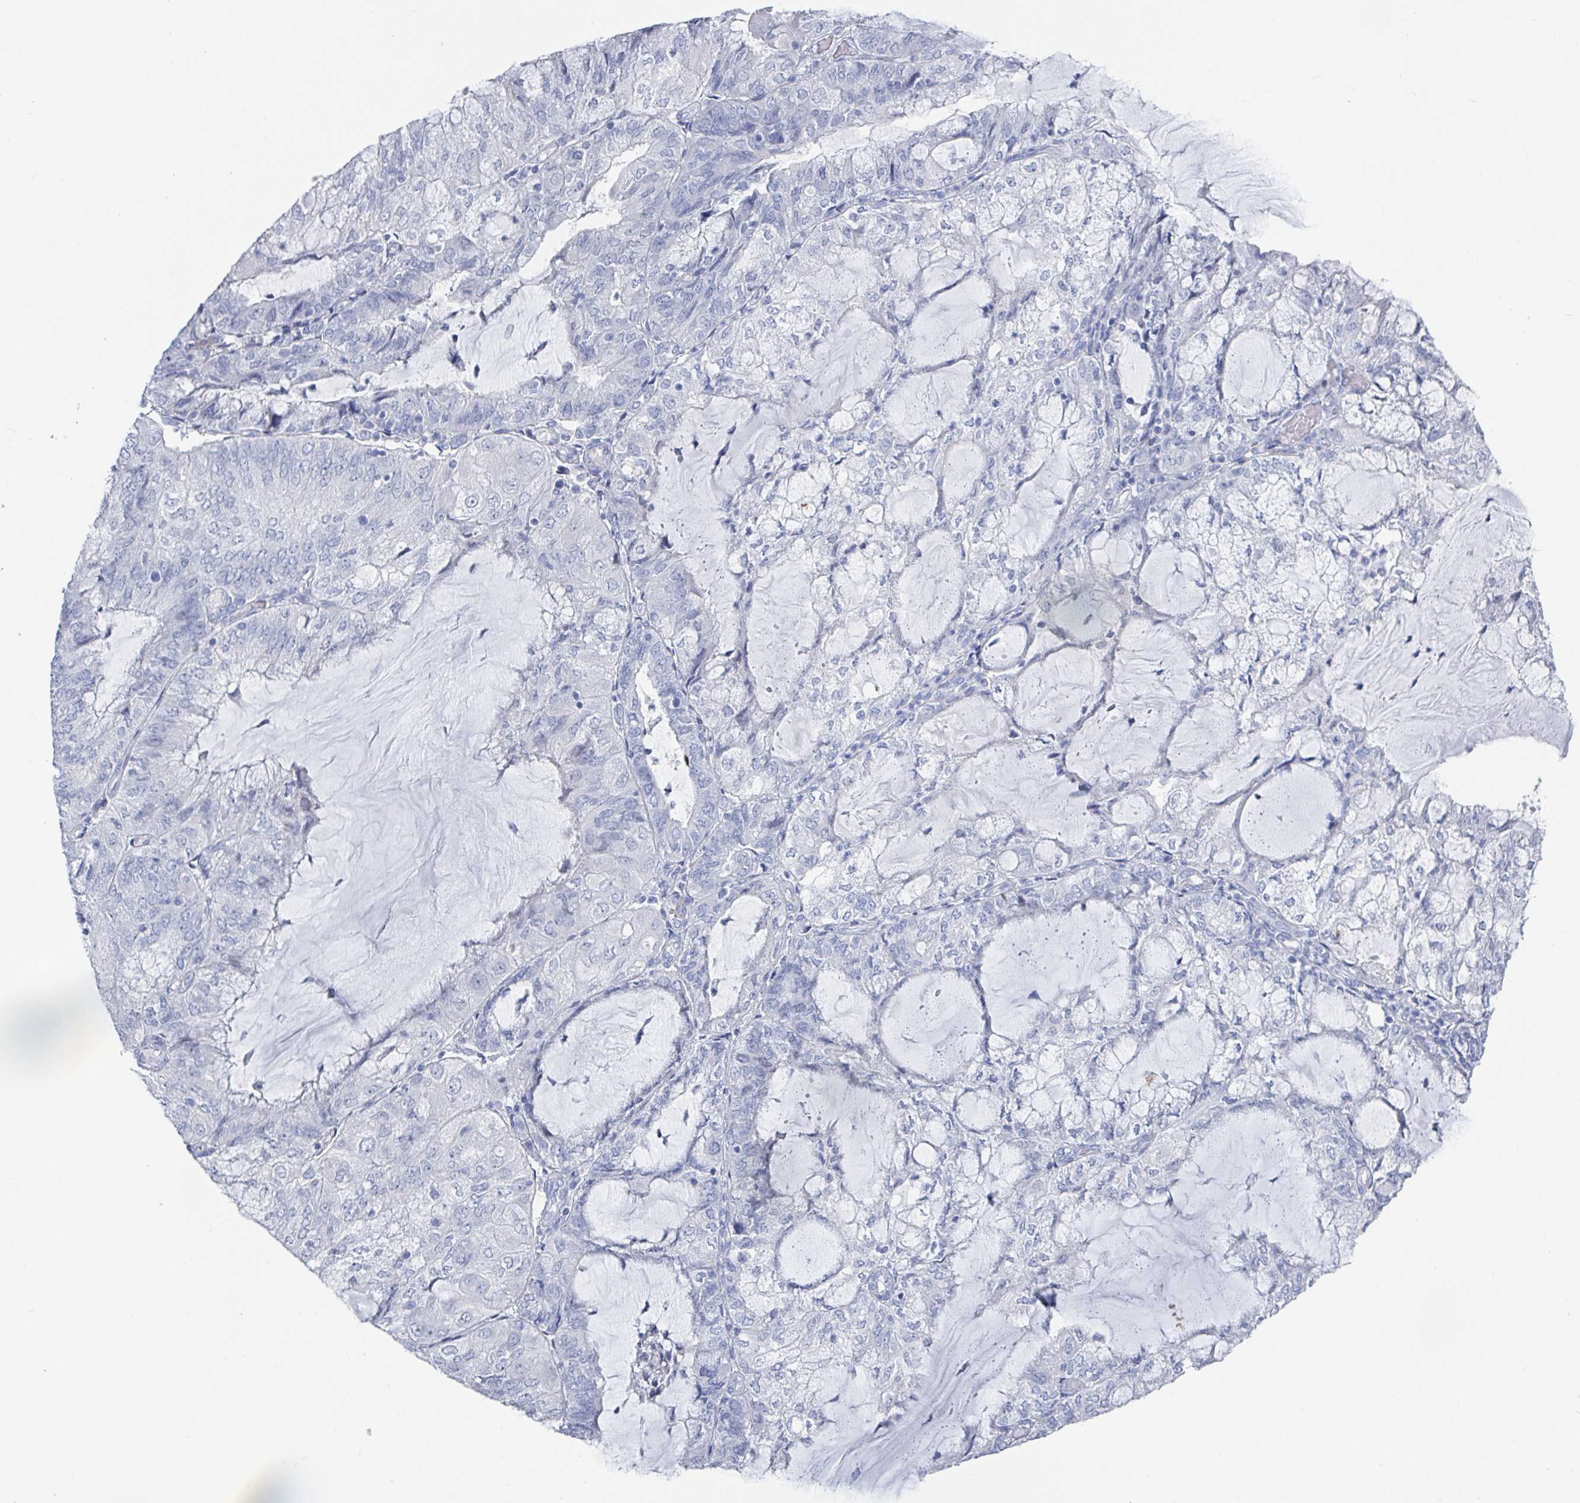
{"staining": {"intensity": "negative", "quantity": "none", "location": "none"}, "tissue": "endometrial cancer", "cell_type": "Tumor cells", "image_type": "cancer", "snomed": [{"axis": "morphology", "description": "Adenocarcinoma, NOS"}, {"axis": "topography", "description": "Endometrium"}], "caption": "Tumor cells are negative for brown protein staining in adenocarcinoma (endometrial).", "gene": "CAMKV", "patient": {"sex": "female", "age": 81}}